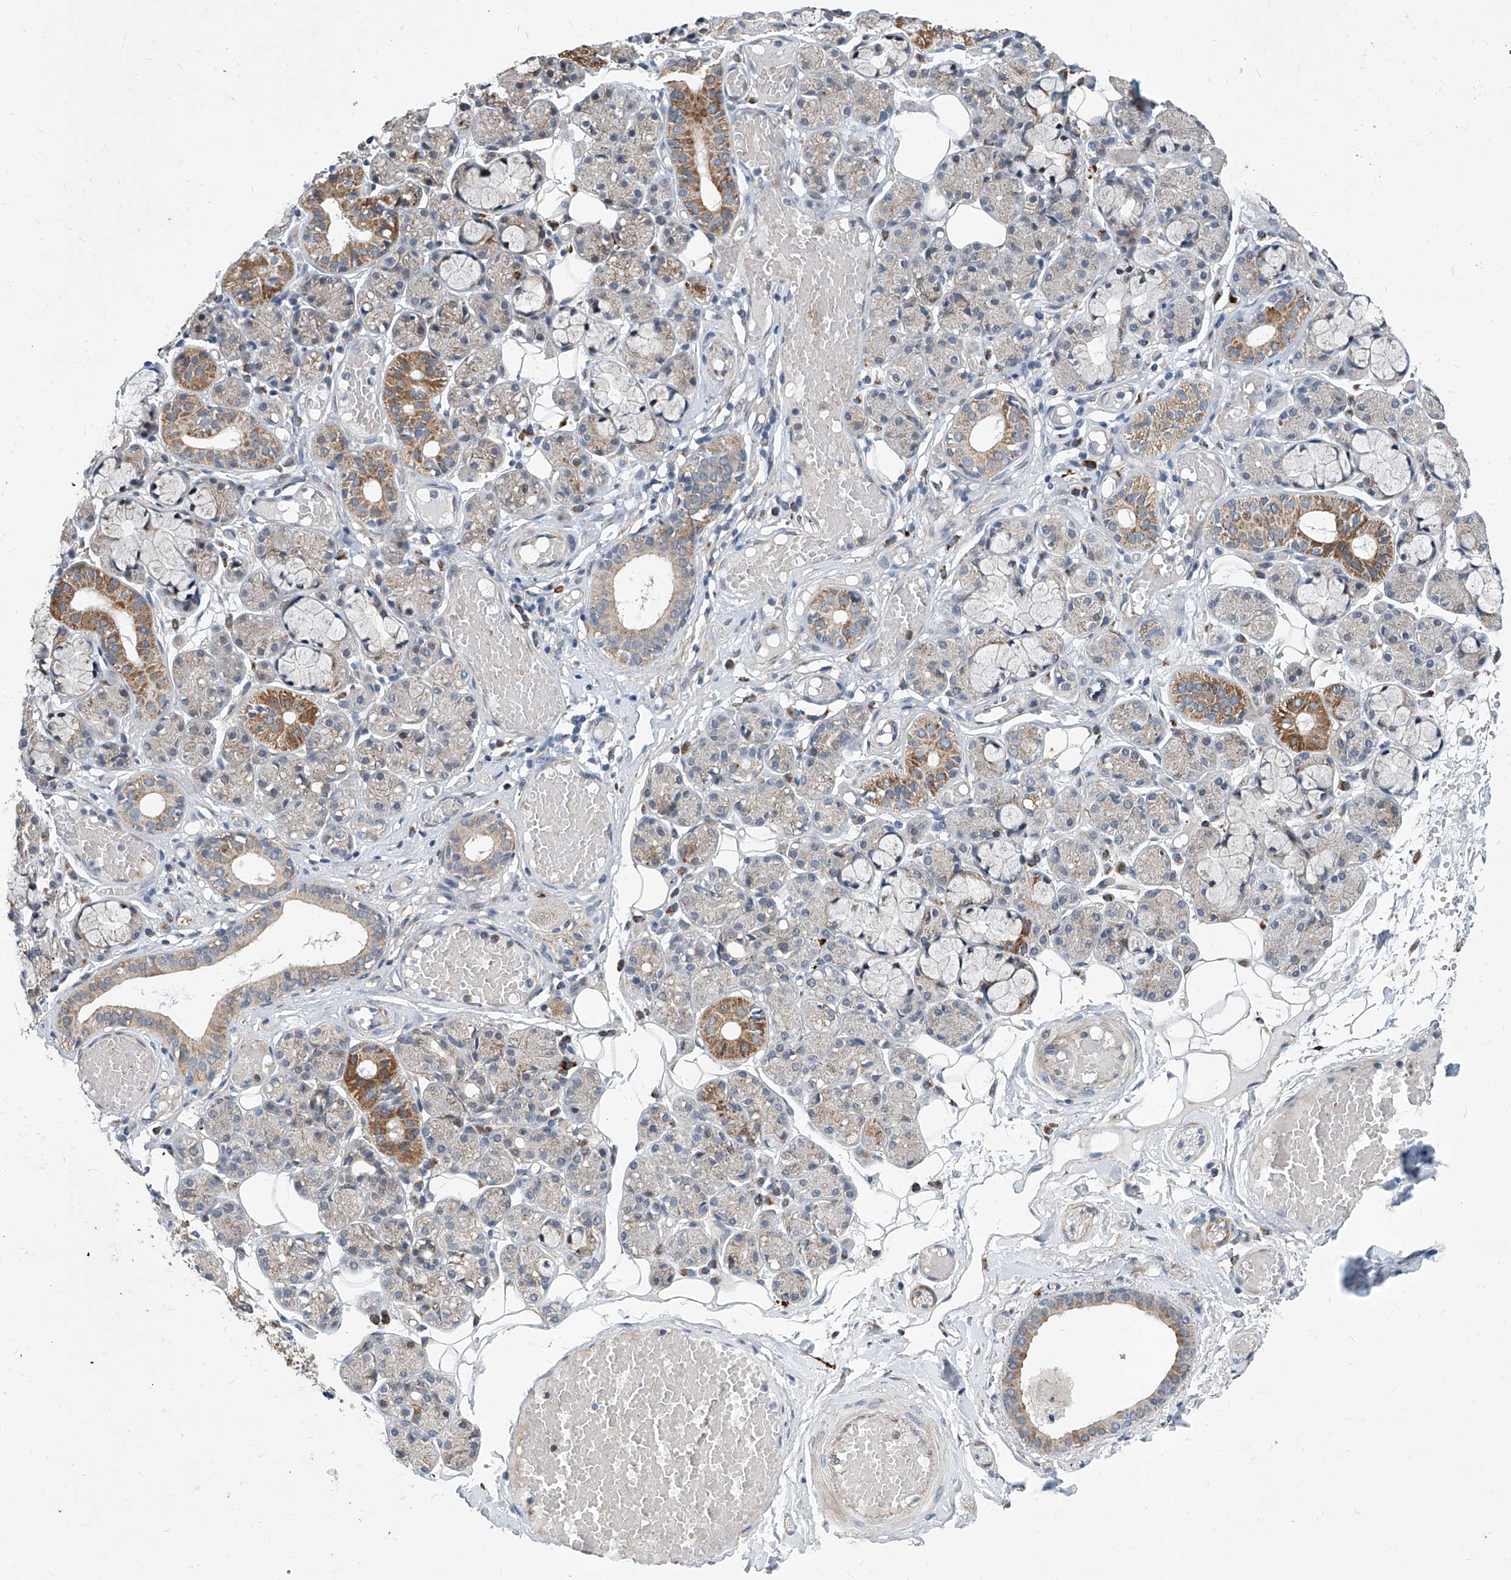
{"staining": {"intensity": "strong", "quantity": "<25%", "location": "cytoplasmic/membranous"}, "tissue": "salivary gland", "cell_type": "Glandular cells", "image_type": "normal", "snomed": [{"axis": "morphology", "description": "Normal tissue, NOS"}, {"axis": "topography", "description": "Salivary gland"}], "caption": "Salivary gland stained with immunohistochemistry demonstrates strong cytoplasmic/membranous expression in approximately <25% of glandular cells.", "gene": "USP48", "patient": {"sex": "male", "age": 63}}